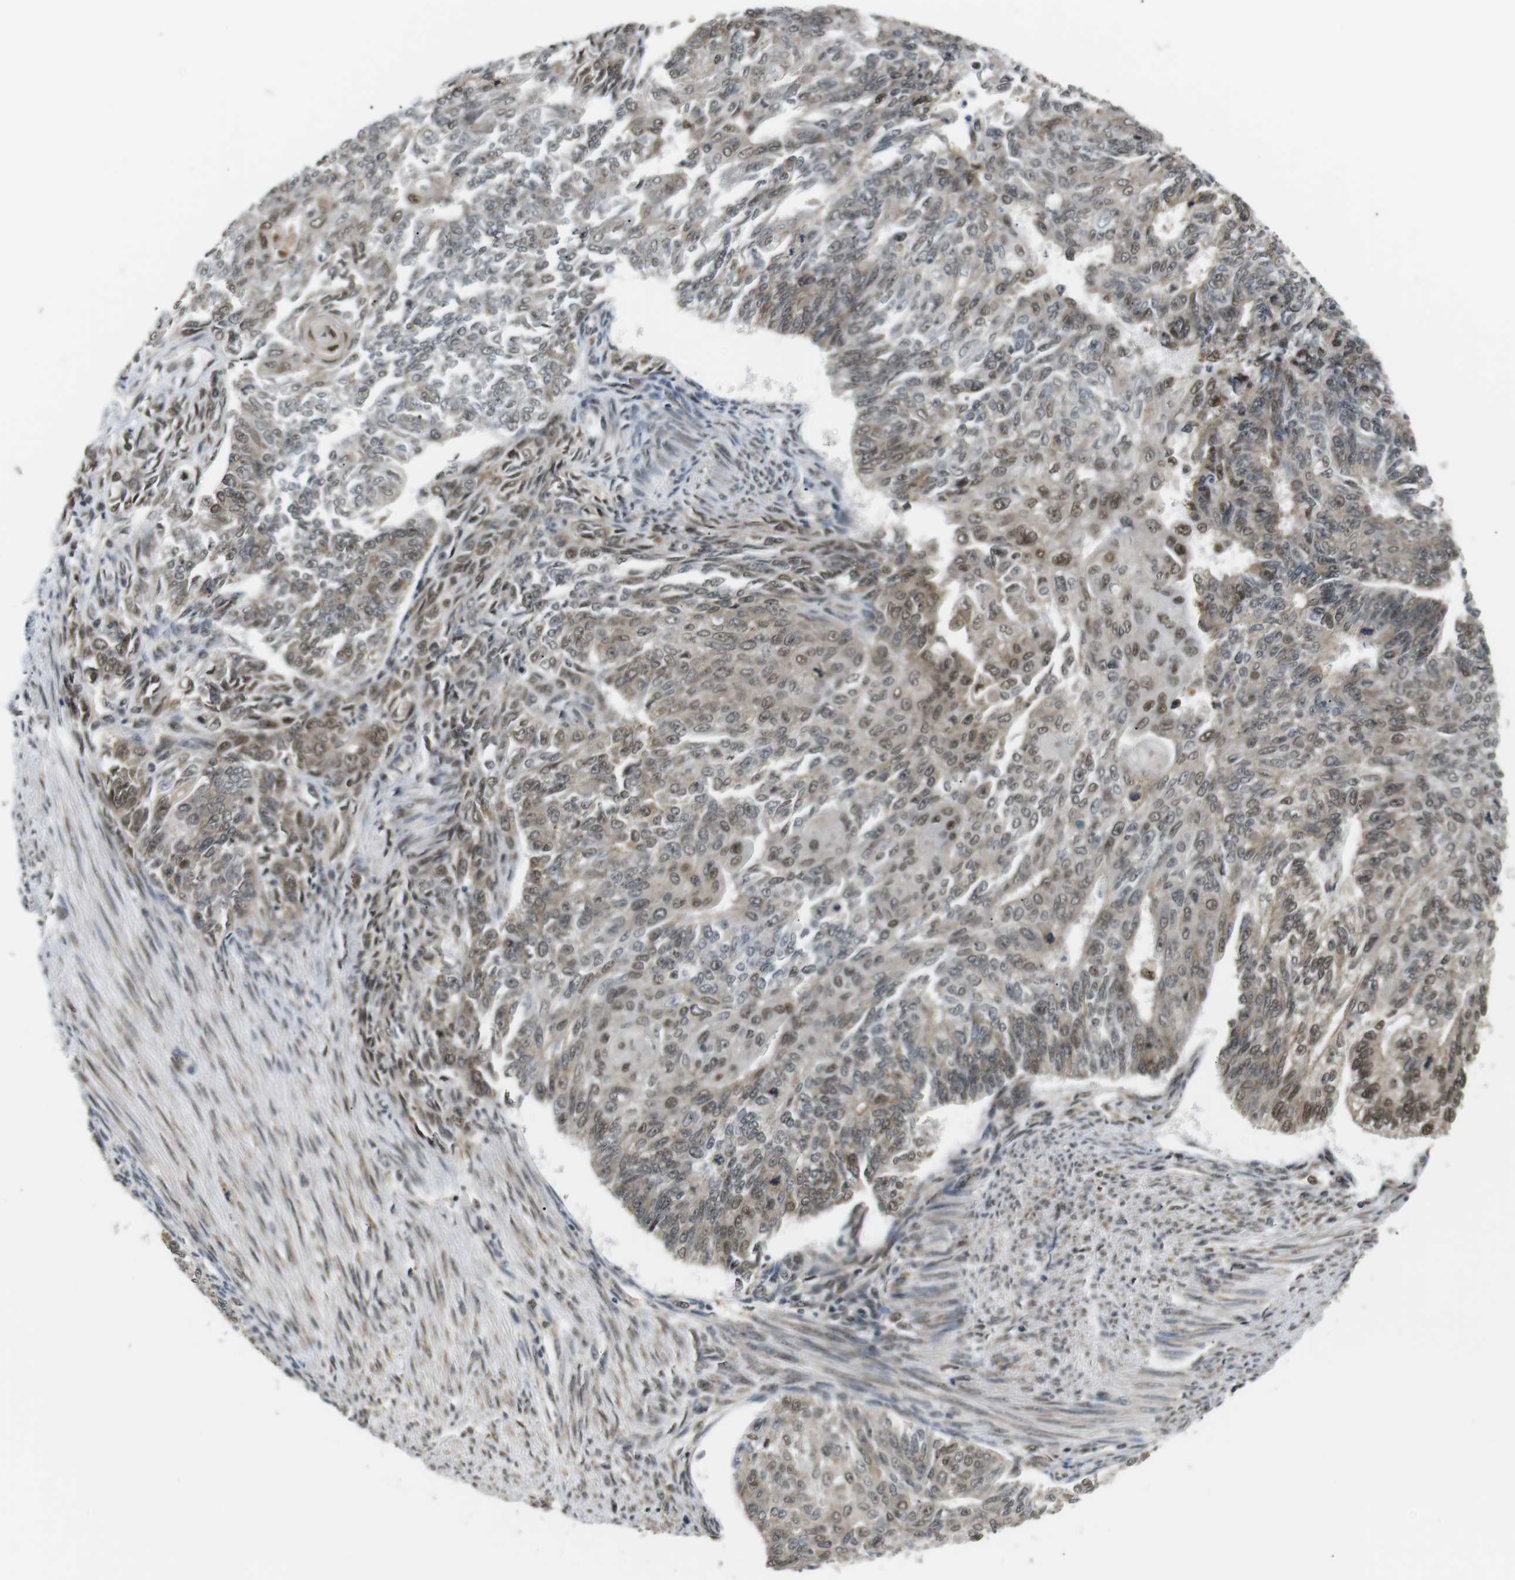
{"staining": {"intensity": "weak", "quantity": "25%-75%", "location": "cytoplasmic/membranous,nuclear"}, "tissue": "endometrial cancer", "cell_type": "Tumor cells", "image_type": "cancer", "snomed": [{"axis": "morphology", "description": "Adenocarcinoma, NOS"}, {"axis": "topography", "description": "Endometrium"}], "caption": "Adenocarcinoma (endometrial) was stained to show a protein in brown. There is low levels of weak cytoplasmic/membranous and nuclear positivity in about 25%-75% of tumor cells. Using DAB (brown) and hematoxylin (blue) stains, captured at high magnification using brightfield microscopy.", "gene": "CSNK2B", "patient": {"sex": "female", "age": 32}}